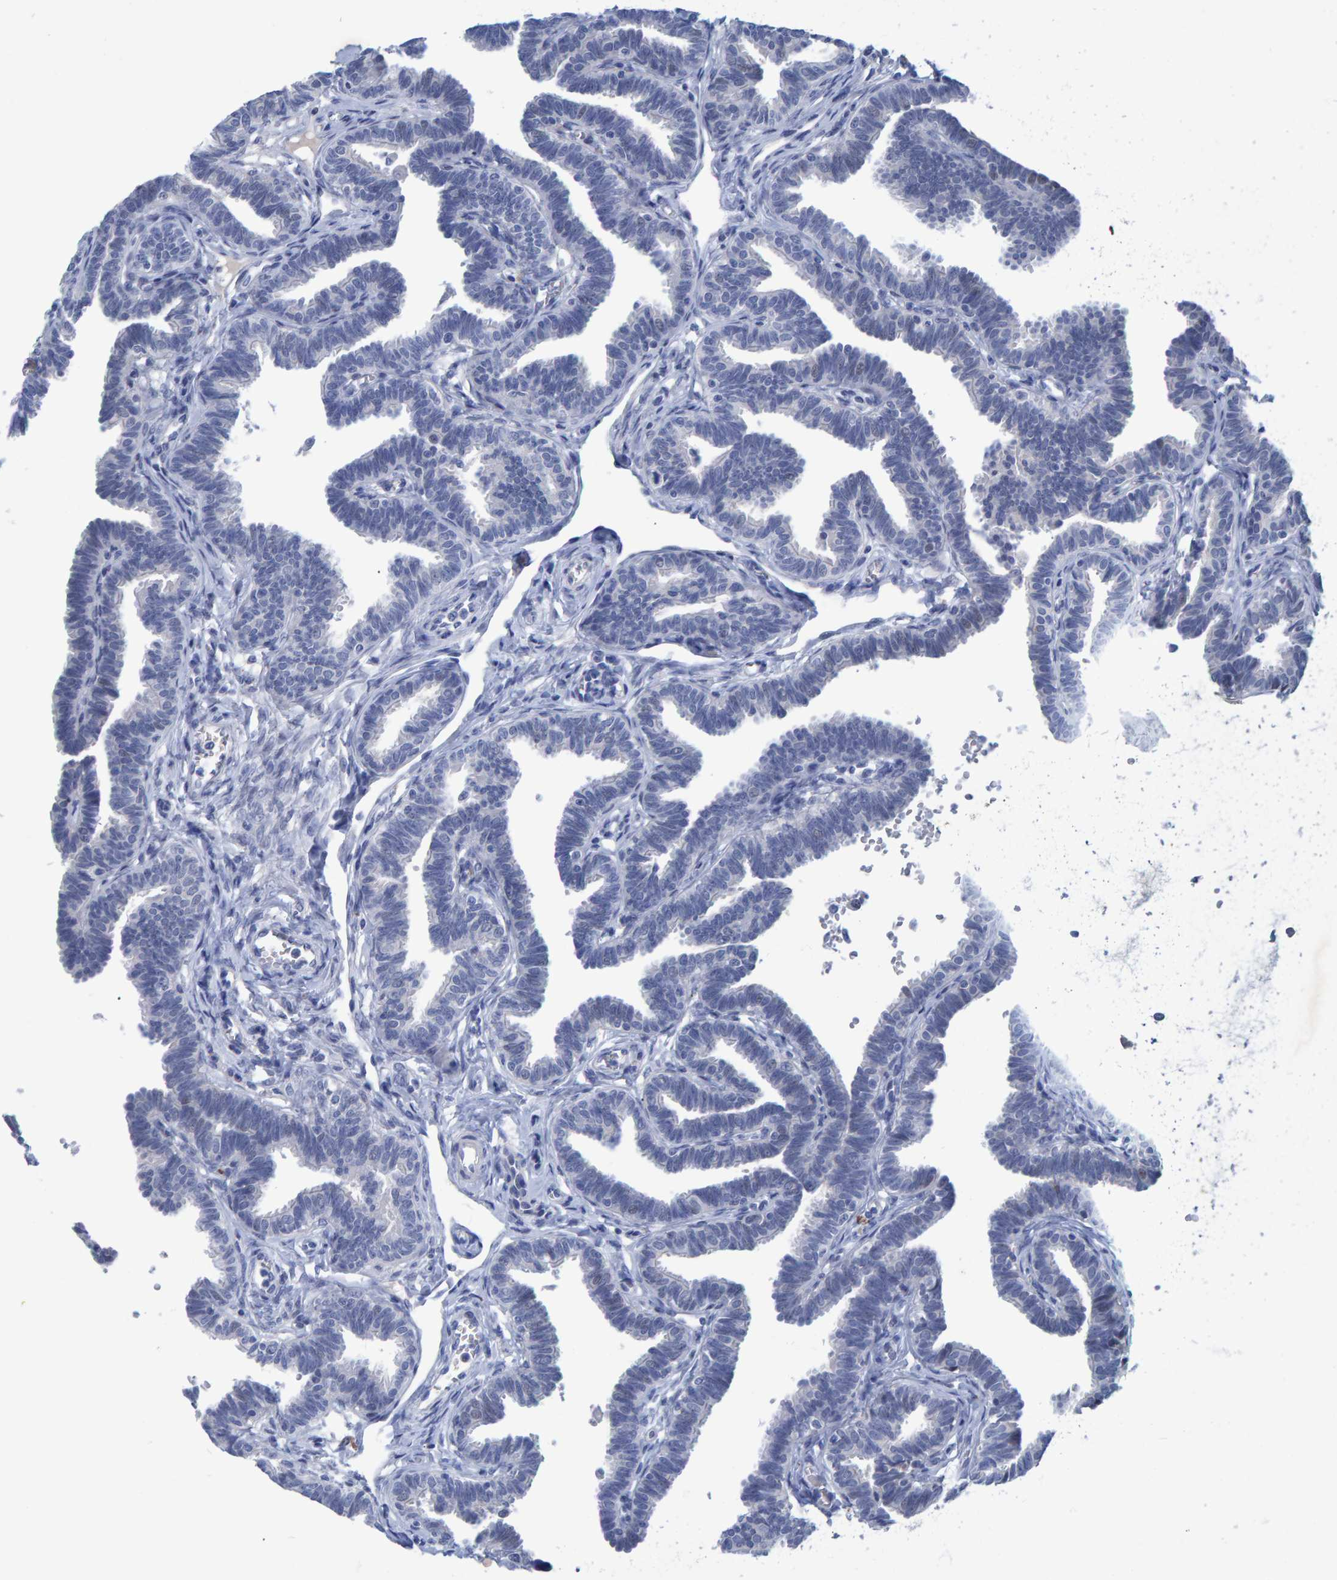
{"staining": {"intensity": "negative", "quantity": "none", "location": "none"}, "tissue": "fallopian tube", "cell_type": "Glandular cells", "image_type": "normal", "snomed": [{"axis": "morphology", "description": "Normal tissue, NOS"}, {"axis": "topography", "description": "Fallopian tube"}, {"axis": "topography", "description": "Ovary"}], "caption": "DAB immunohistochemical staining of unremarkable fallopian tube demonstrates no significant positivity in glandular cells. Brightfield microscopy of immunohistochemistry (IHC) stained with DAB (brown) and hematoxylin (blue), captured at high magnification.", "gene": "PROCA1", "patient": {"sex": "female", "age": 23}}